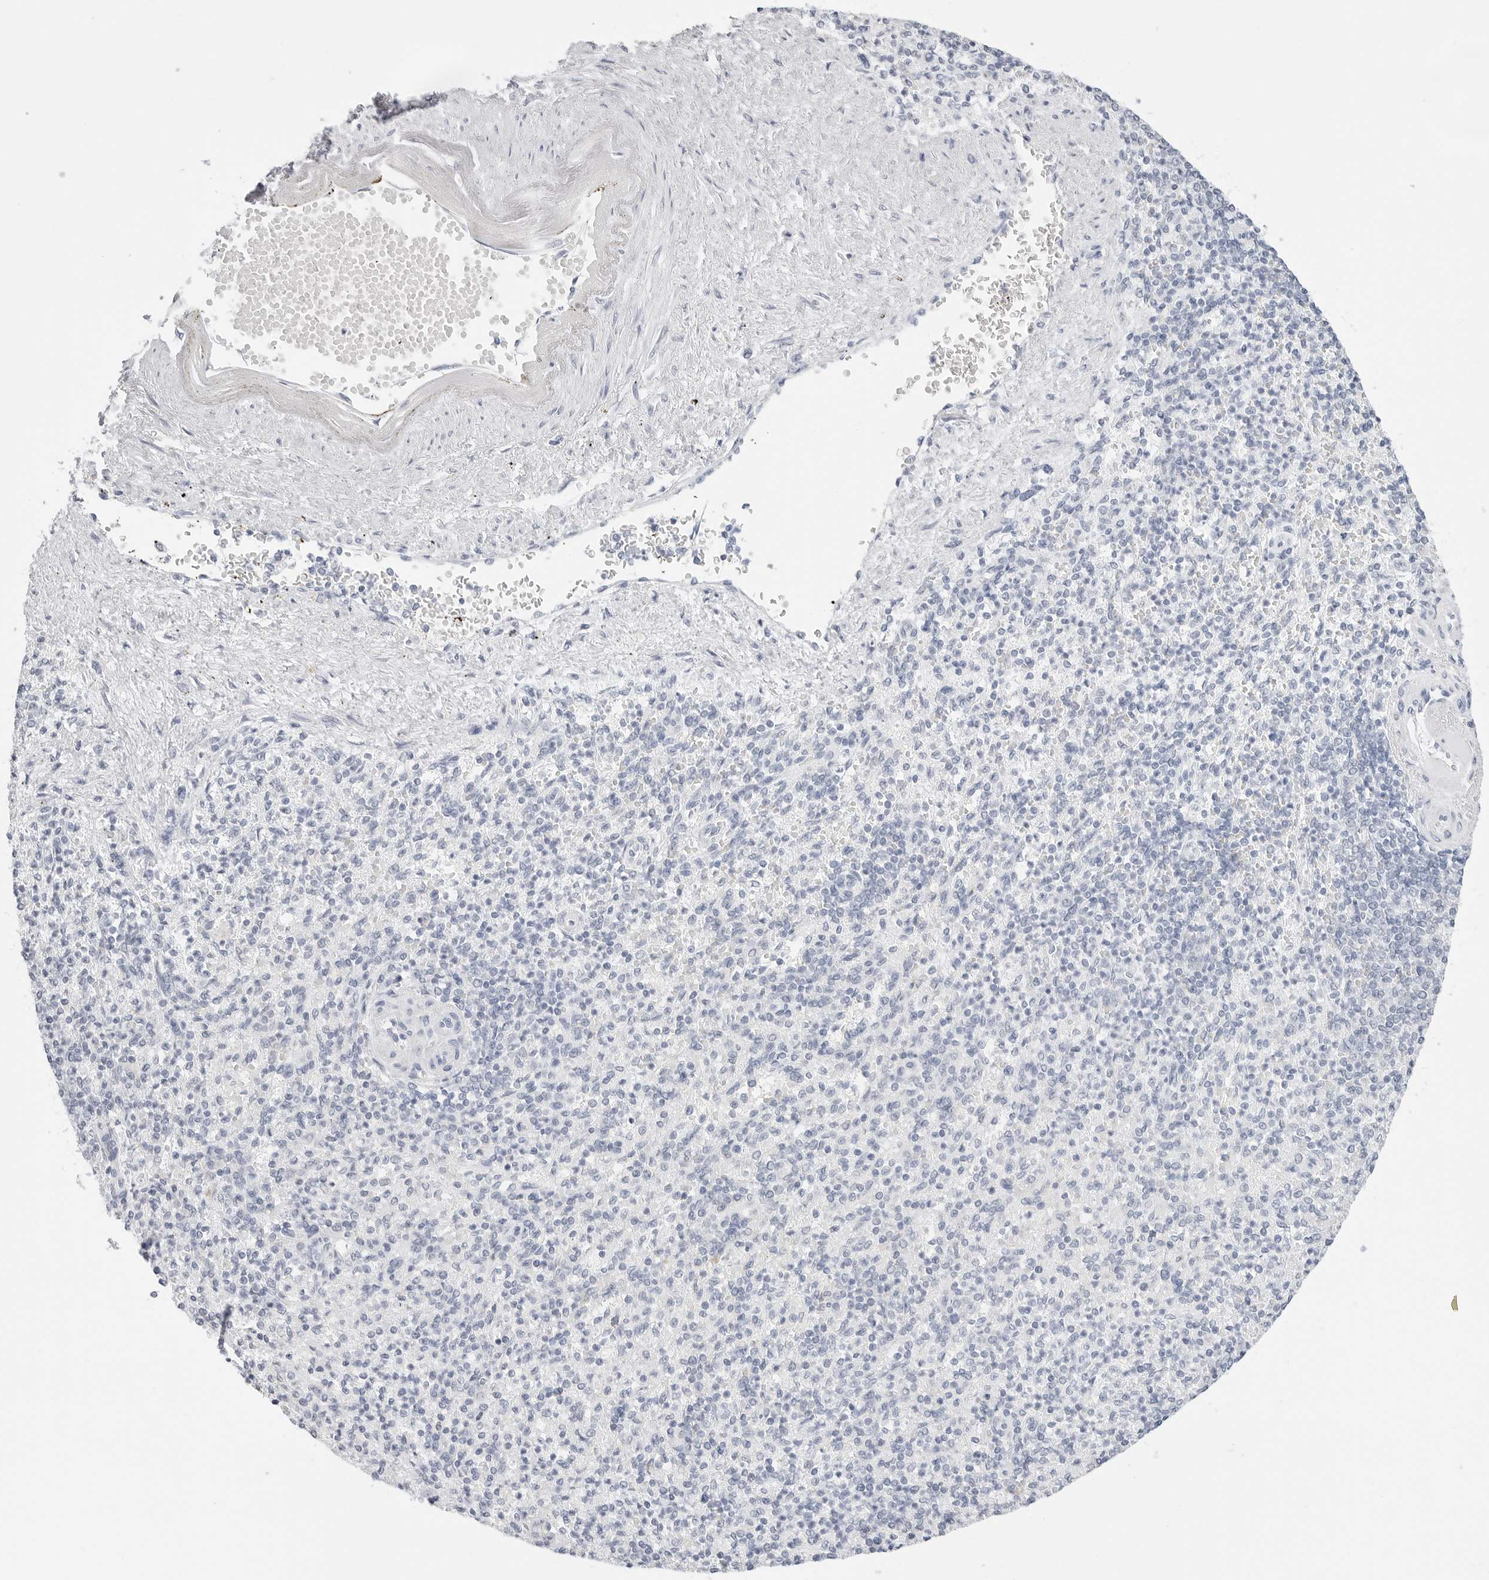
{"staining": {"intensity": "negative", "quantity": "none", "location": "none"}, "tissue": "spleen", "cell_type": "Cells in red pulp", "image_type": "normal", "snomed": [{"axis": "morphology", "description": "Normal tissue, NOS"}, {"axis": "topography", "description": "Spleen"}], "caption": "The histopathology image exhibits no significant positivity in cells in red pulp of spleen.", "gene": "HMGCS2", "patient": {"sex": "female", "age": 74}}